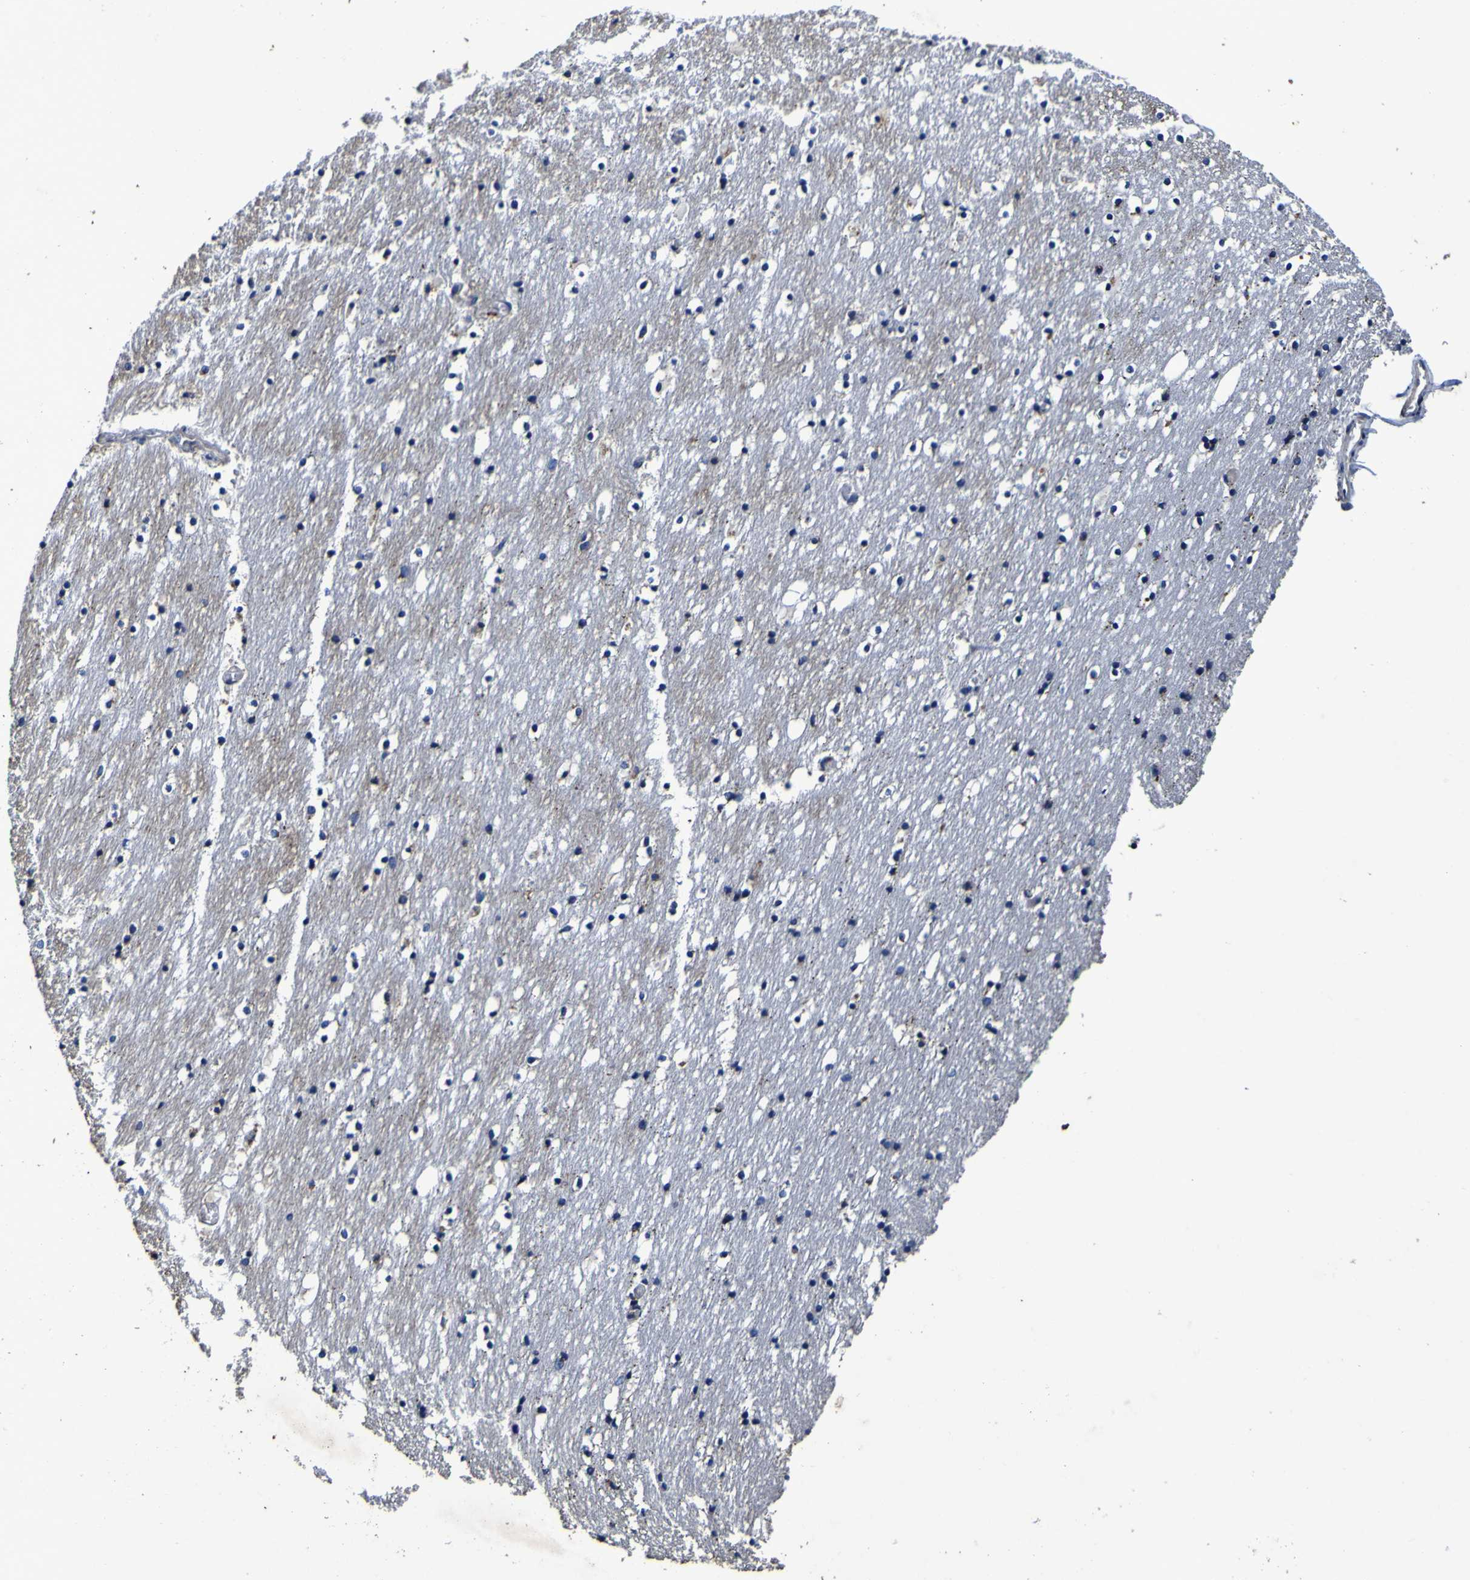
{"staining": {"intensity": "negative", "quantity": "none", "location": "none"}, "tissue": "caudate", "cell_type": "Glial cells", "image_type": "normal", "snomed": [{"axis": "morphology", "description": "Normal tissue, NOS"}, {"axis": "topography", "description": "Lateral ventricle wall"}], "caption": "The micrograph shows no staining of glial cells in unremarkable caudate.", "gene": "PANK4", "patient": {"sex": "male", "age": 45}}